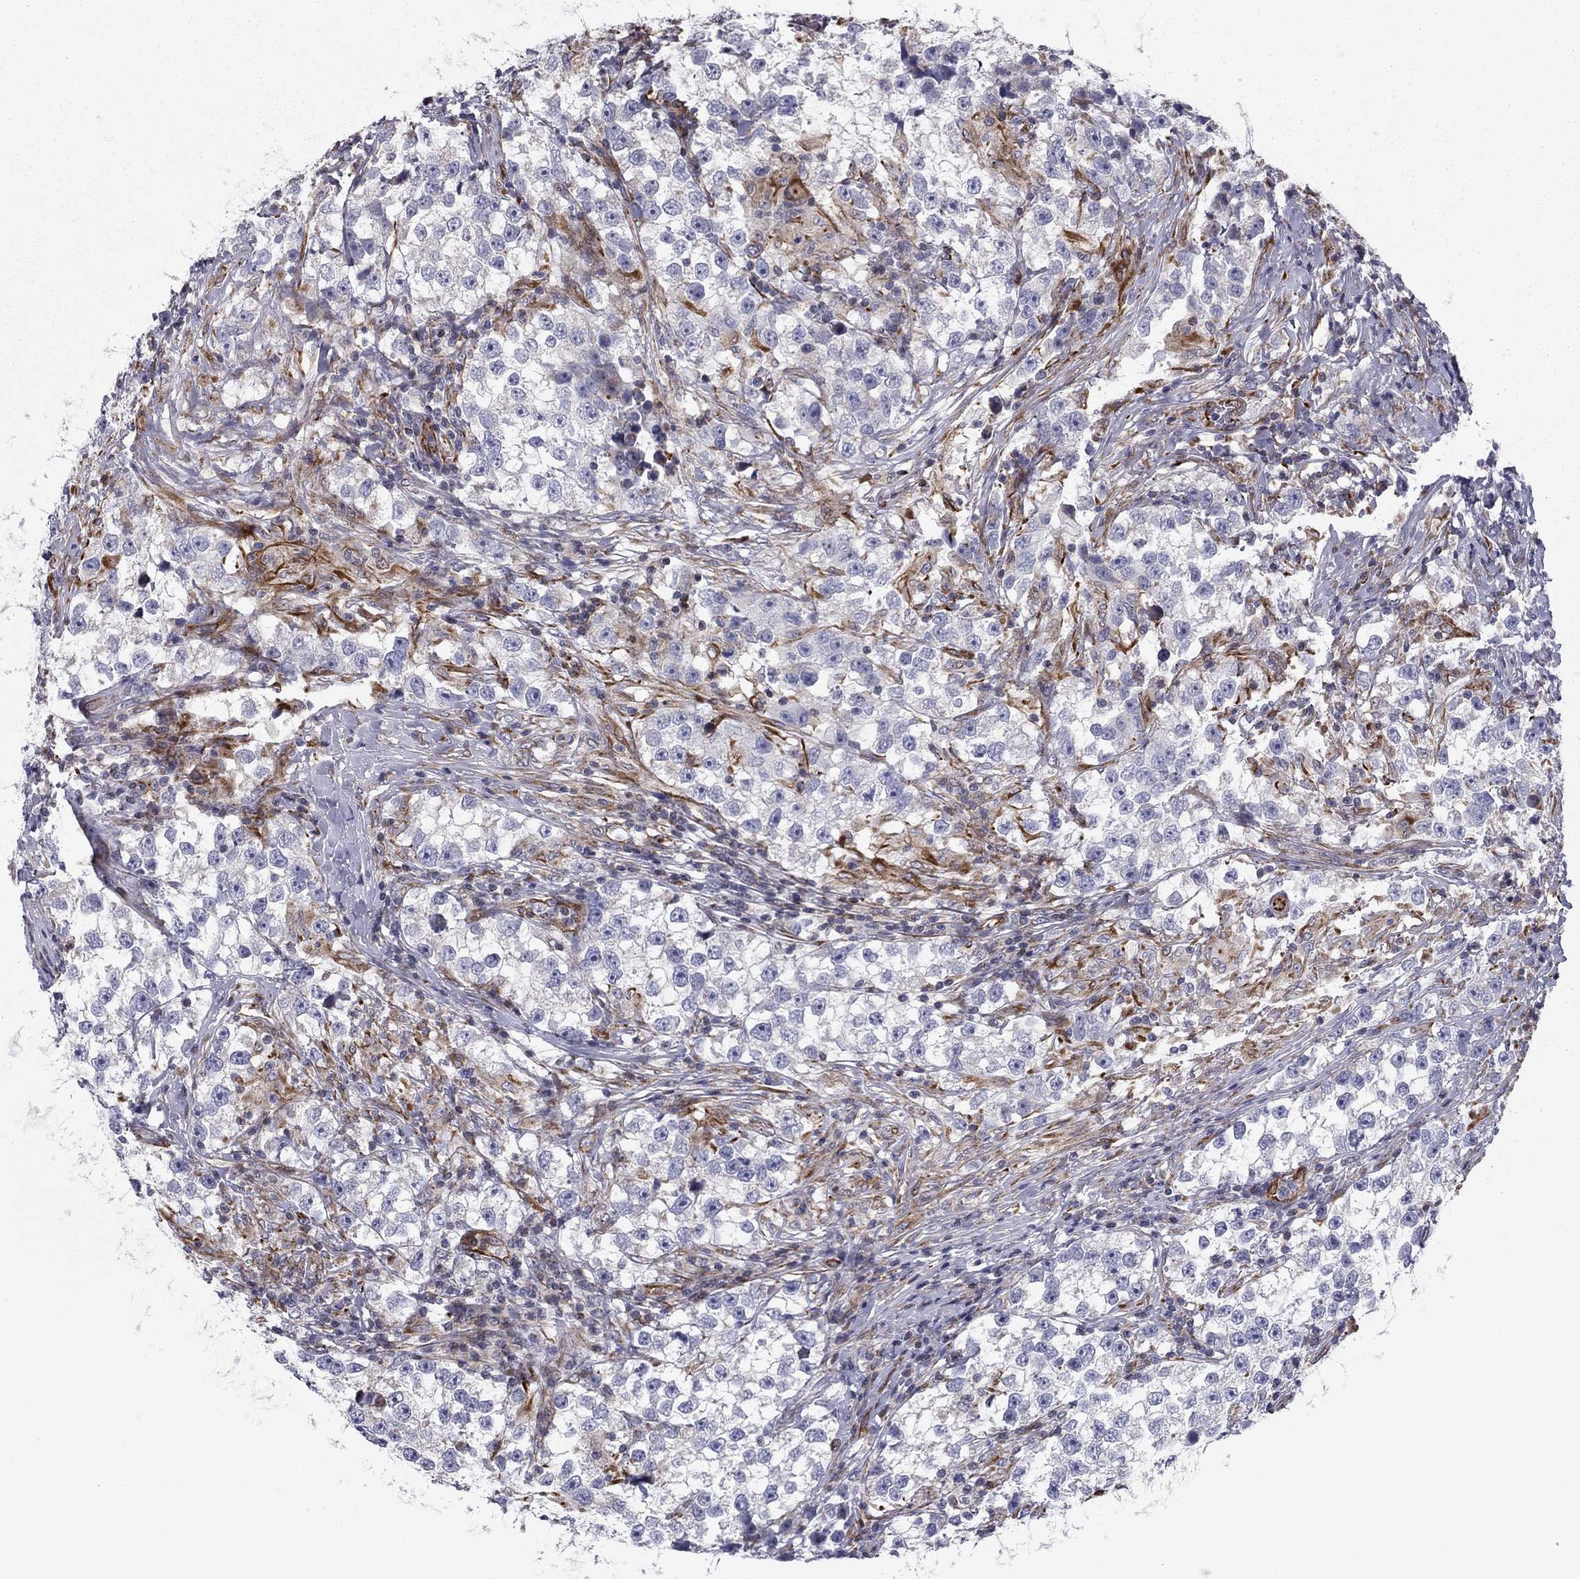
{"staining": {"intensity": "negative", "quantity": "none", "location": "none"}, "tissue": "testis cancer", "cell_type": "Tumor cells", "image_type": "cancer", "snomed": [{"axis": "morphology", "description": "Seminoma, NOS"}, {"axis": "topography", "description": "Testis"}], "caption": "Immunohistochemistry (IHC) image of testis seminoma stained for a protein (brown), which reveals no positivity in tumor cells.", "gene": "CLSTN1", "patient": {"sex": "male", "age": 46}}